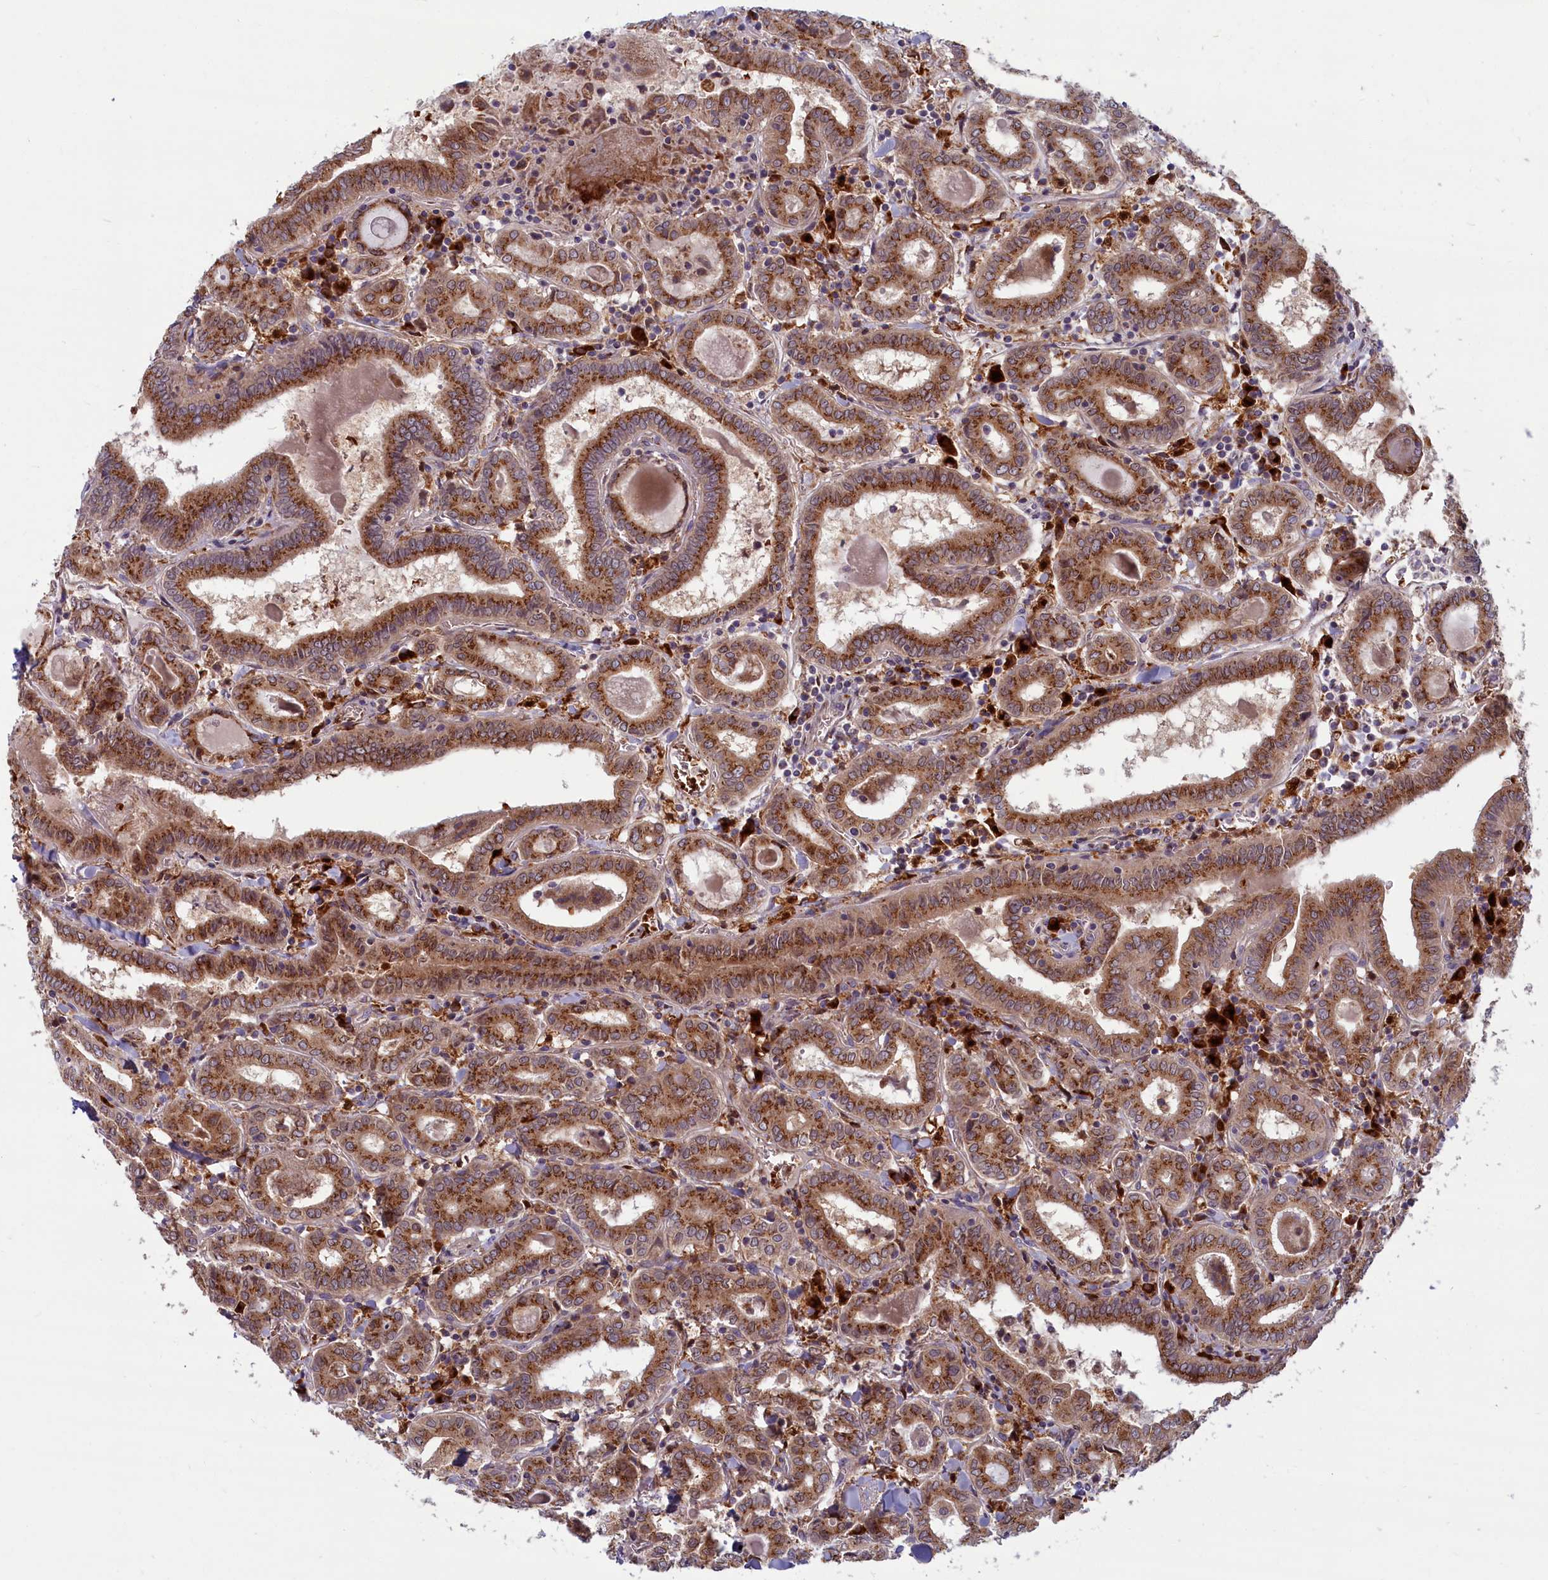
{"staining": {"intensity": "strong", "quantity": ">75%", "location": "cytoplasmic/membranous"}, "tissue": "thyroid cancer", "cell_type": "Tumor cells", "image_type": "cancer", "snomed": [{"axis": "morphology", "description": "Papillary adenocarcinoma, NOS"}, {"axis": "topography", "description": "Thyroid gland"}], "caption": "IHC histopathology image of human thyroid cancer (papillary adenocarcinoma) stained for a protein (brown), which reveals high levels of strong cytoplasmic/membranous positivity in about >75% of tumor cells.", "gene": "BLVRB", "patient": {"sex": "female", "age": 72}}